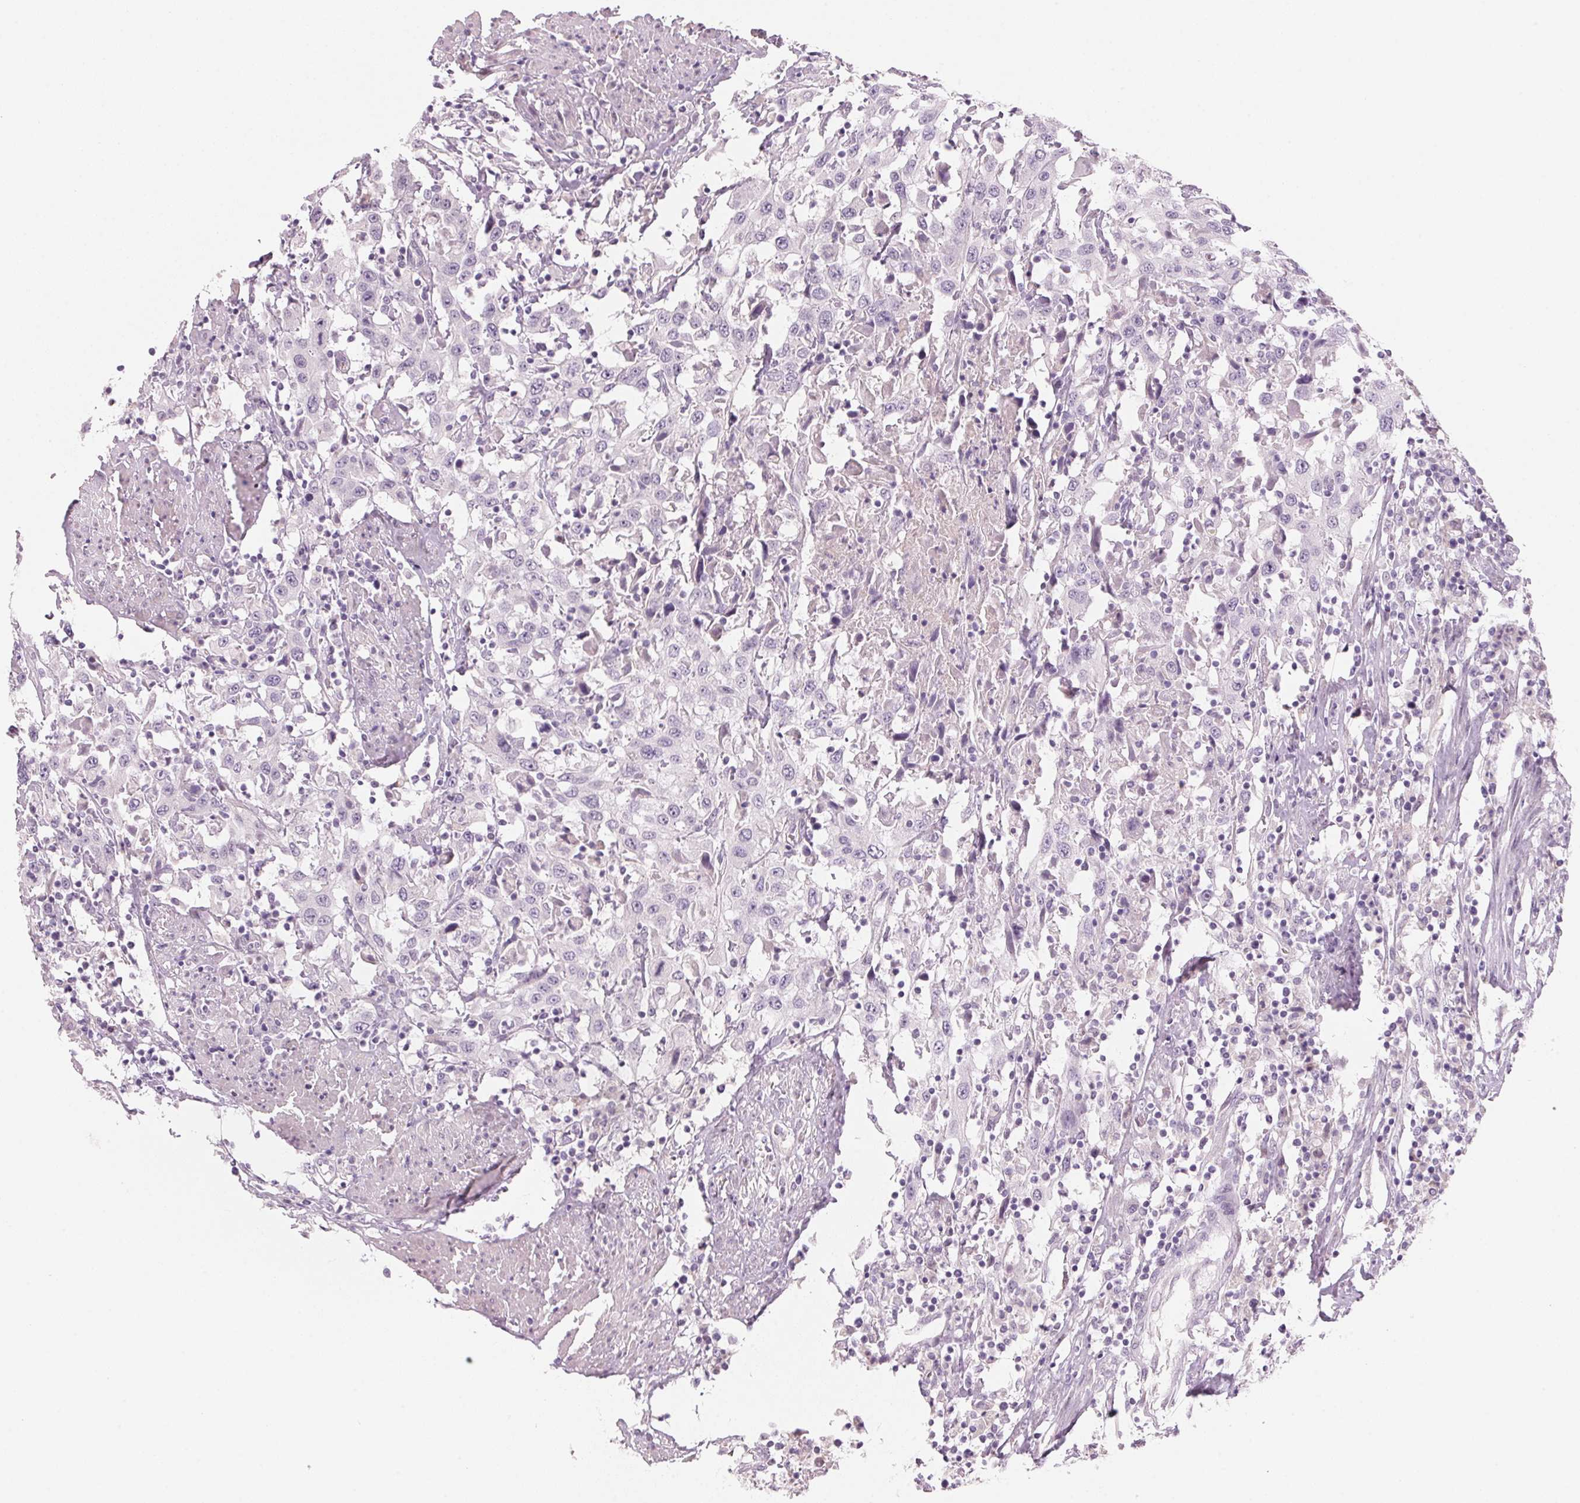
{"staining": {"intensity": "negative", "quantity": "none", "location": "none"}, "tissue": "urothelial cancer", "cell_type": "Tumor cells", "image_type": "cancer", "snomed": [{"axis": "morphology", "description": "Urothelial carcinoma, High grade"}, {"axis": "topography", "description": "Urinary bladder"}], "caption": "DAB immunohistochemical staining of urothelial carcinoma (high-grade) displays no significant positivity in tumor cells. (Brightfield microscopy of DAB (3,3'-diaminobenzidine) IHC at high magnification).", "gene": "ADAM20", "patient": {"sex": "male", "age": 61}}